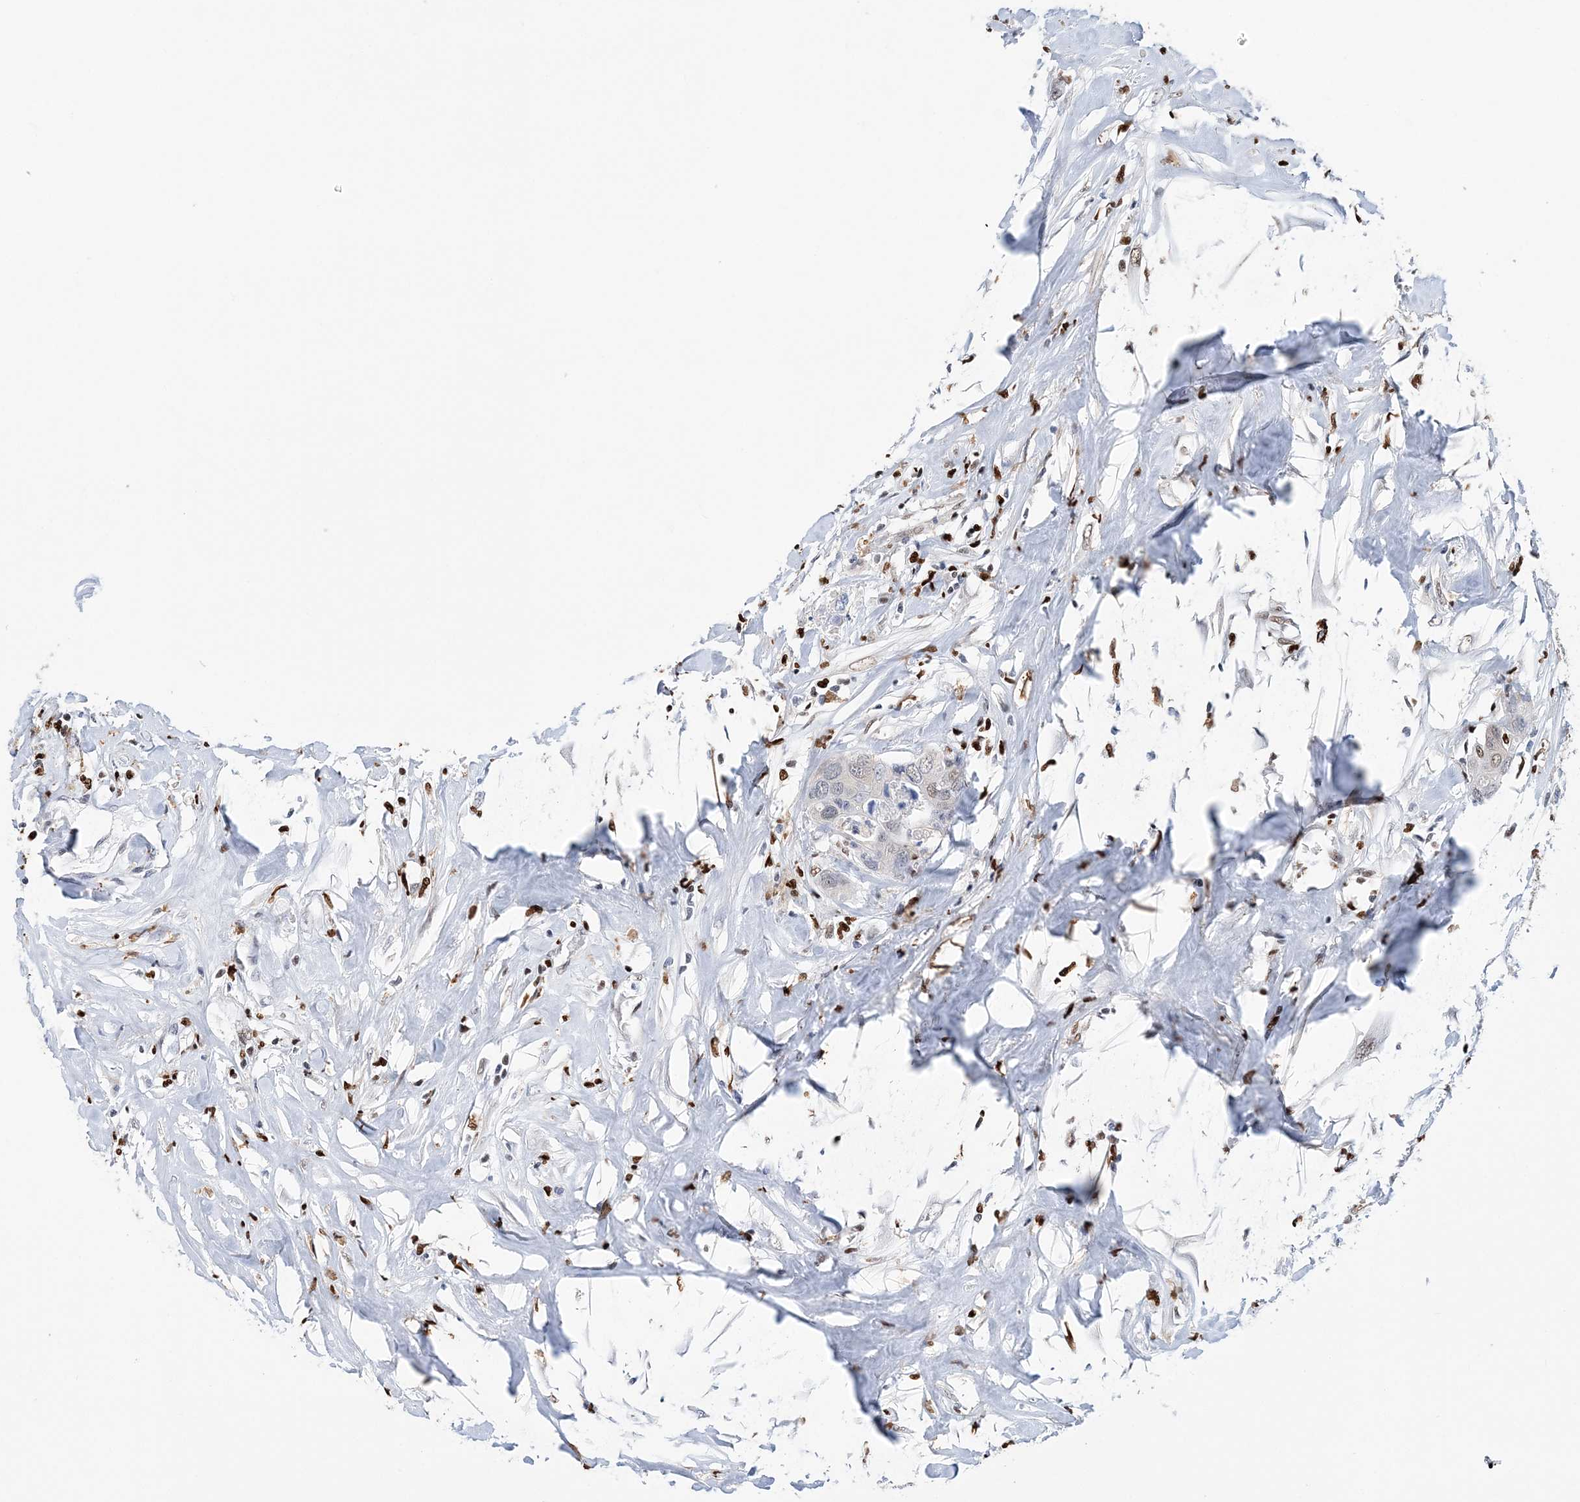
{"staining": {"intensity": "weak", "quantity": "<25%", "location": "cytoplasmic/membranous"}, "tissue": "colorectal cancer", "cell_type": "Tumor cells", "image_type": "cancer", "snomed": [{"axis": "morphology", "description": "Adenocarcinoma, NOS"}, {"axis": "topography", "description": "Rectum"}], "caption": "Tumor cells are negative for brown protein staining in colorectal cancer (adenocarcinoma). (Brightfield microscopy of DAB immunohistochemistry at high magnification).", "gene": "NIT2", "patient": {"sex": "male", "age": 55}}